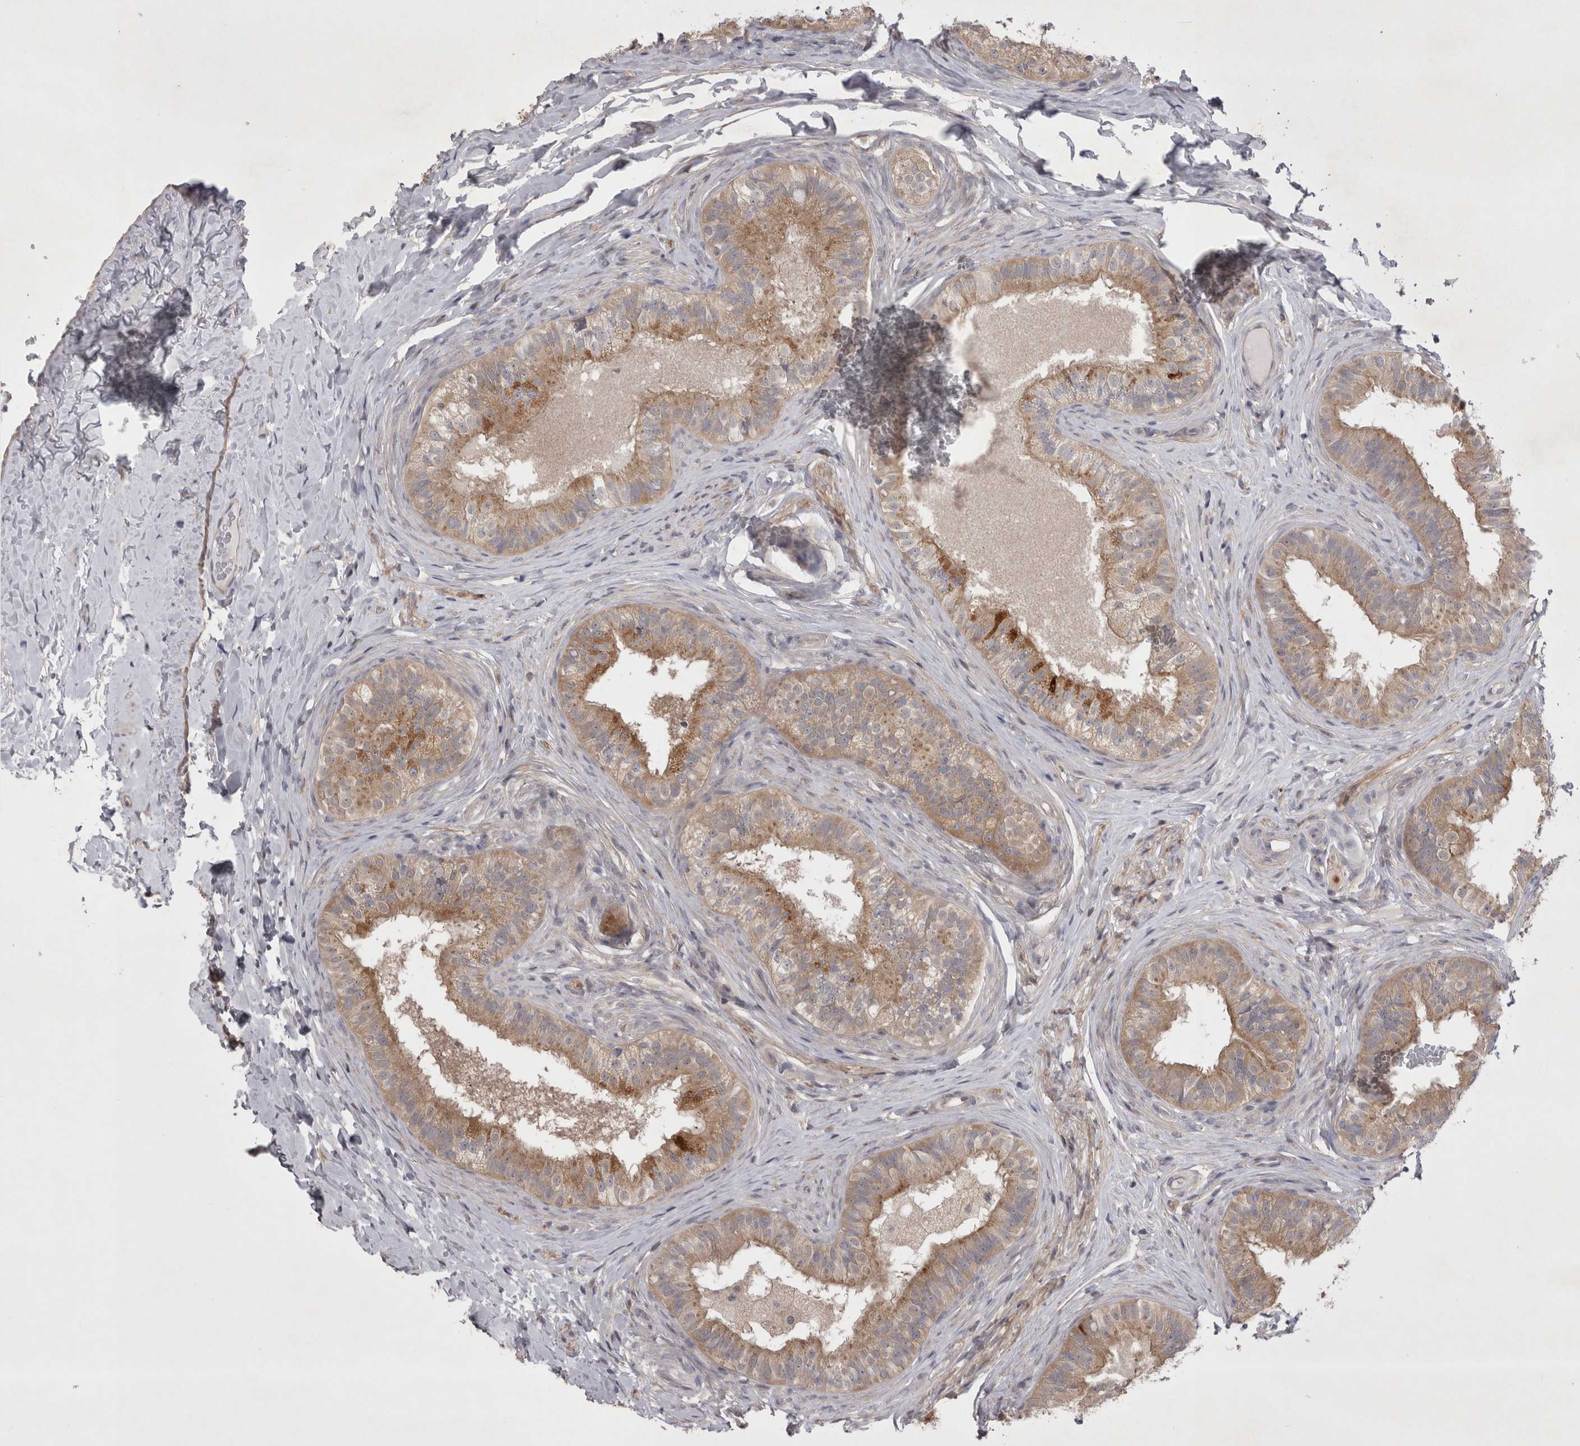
{"staining": {"intensity": "moderate", "quantity": ">75%", "location": "cytoplasmic/membranous"}, "tissue": "epididymis", "cell_type": "Glandular cells", "image_type": "normal", "snomed": [{"axis": "morphology", "description": "Normal tissue, NOS"}, {"axis": "topography", "description": "Epididymis"}], "caption": "Immunohistochemistry (IHC) photomicrograph of normal epididymis stained for a protein (brown), which displays medium levels of moderate cytoplasmic/membranous staining in approximately >75% of glandular cells.", "gene": "CTBS", "patient": {"sex": "male", "age": 49}}